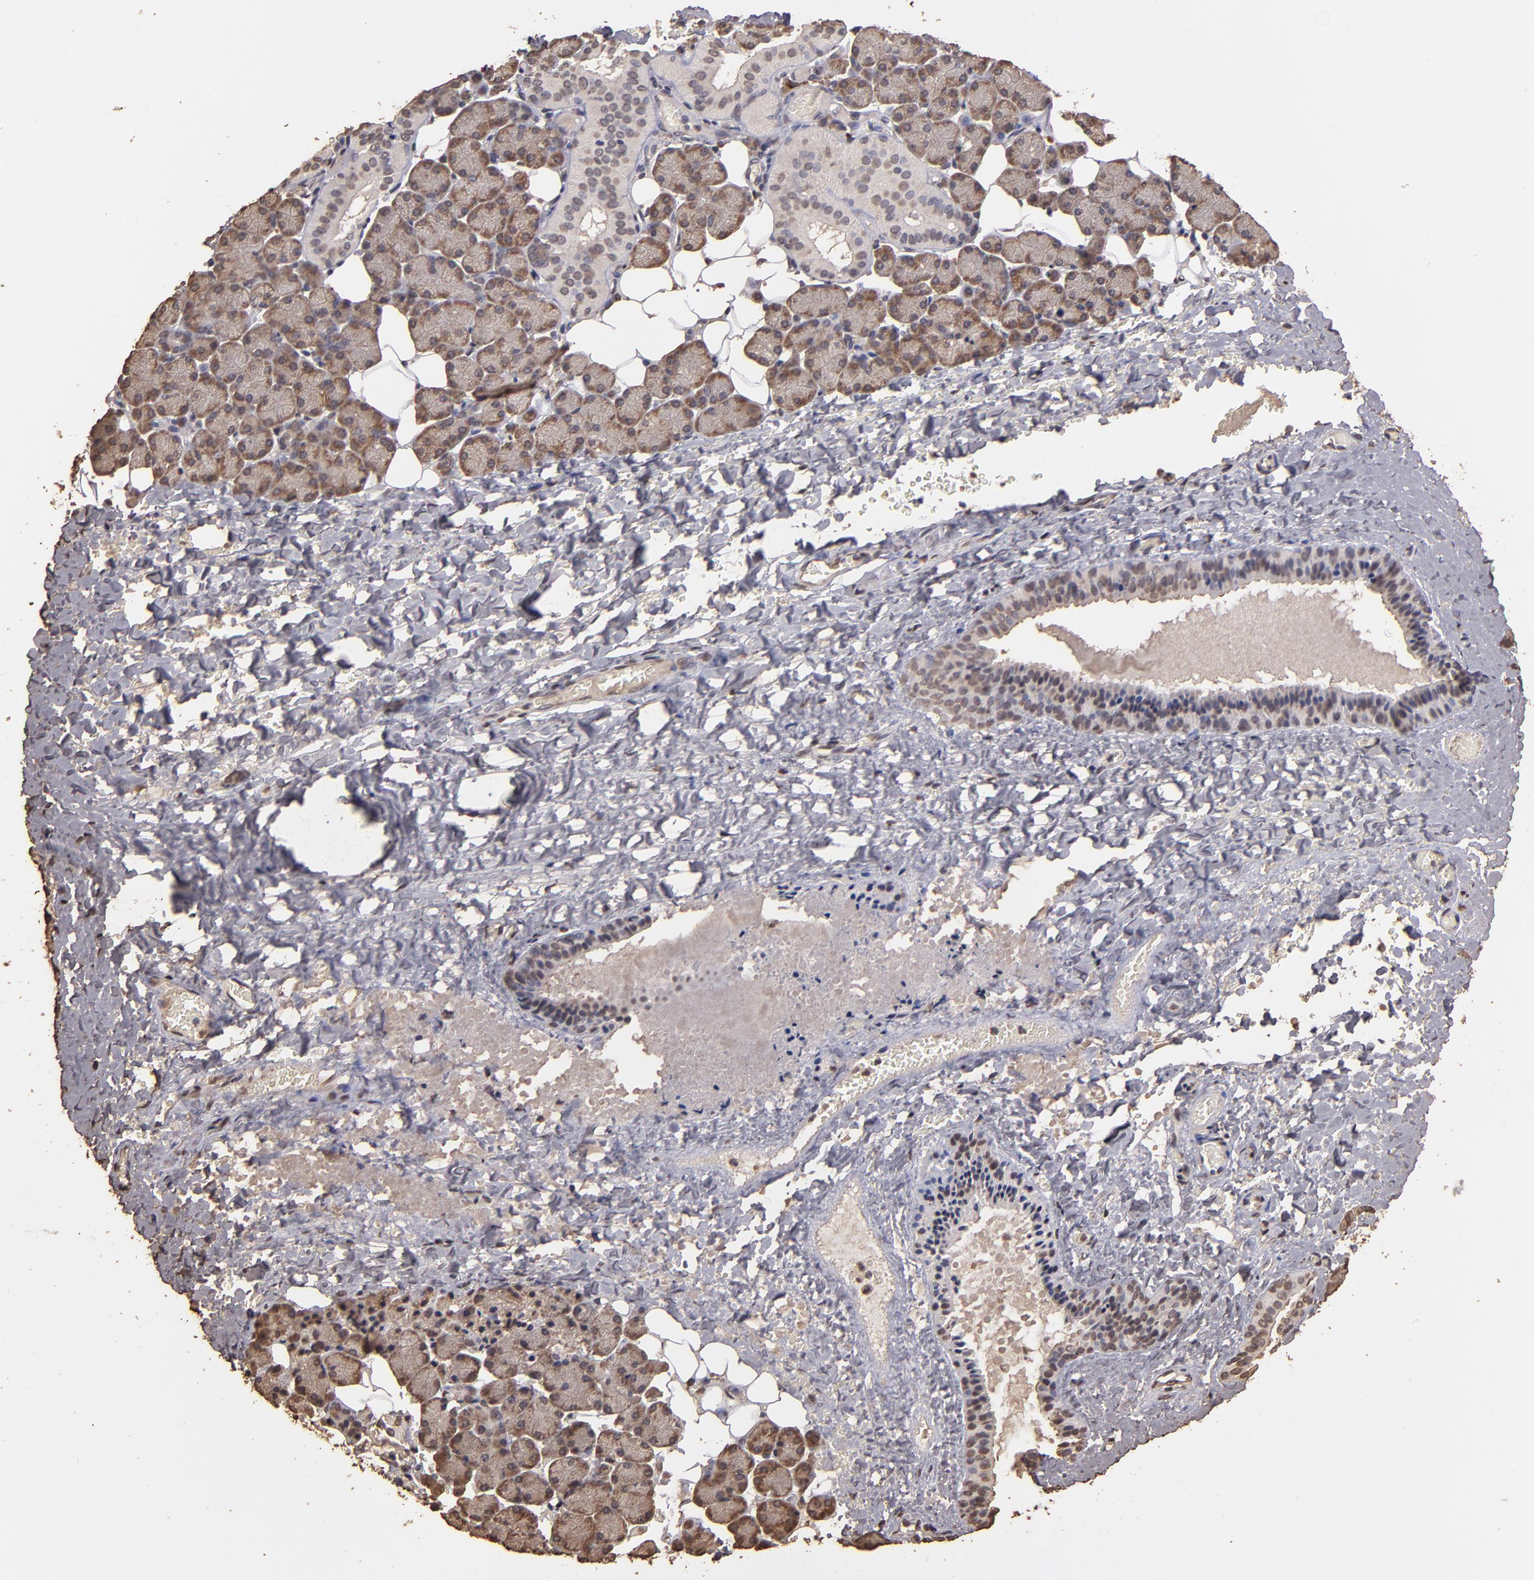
{"staining": {"intensity": "strong", "quantity": ">75%", "location": "cytoplasmic/membranous"}, "tissue": "salivary gland", "cell_type": "Glandular cells", "image_type": "normal", "snomed": [{"axis": "morphology", "description": "Normal tissue, NOS"}, {"axis": "topography", "description": "Lymph node"}, {"axis": "topography", "description": "Salivary gland"}], "caption": "Immunohistochemical staining of unremarkable human salivary gland reveals high levels of strong cytoplasmic/membranous staining in approximately >75% of glandular cells. The protein is shown in brown color, while the nuclei are stained blue.", "gene": "OPHN1", "patient": {"sex": "male", "age": 8}}